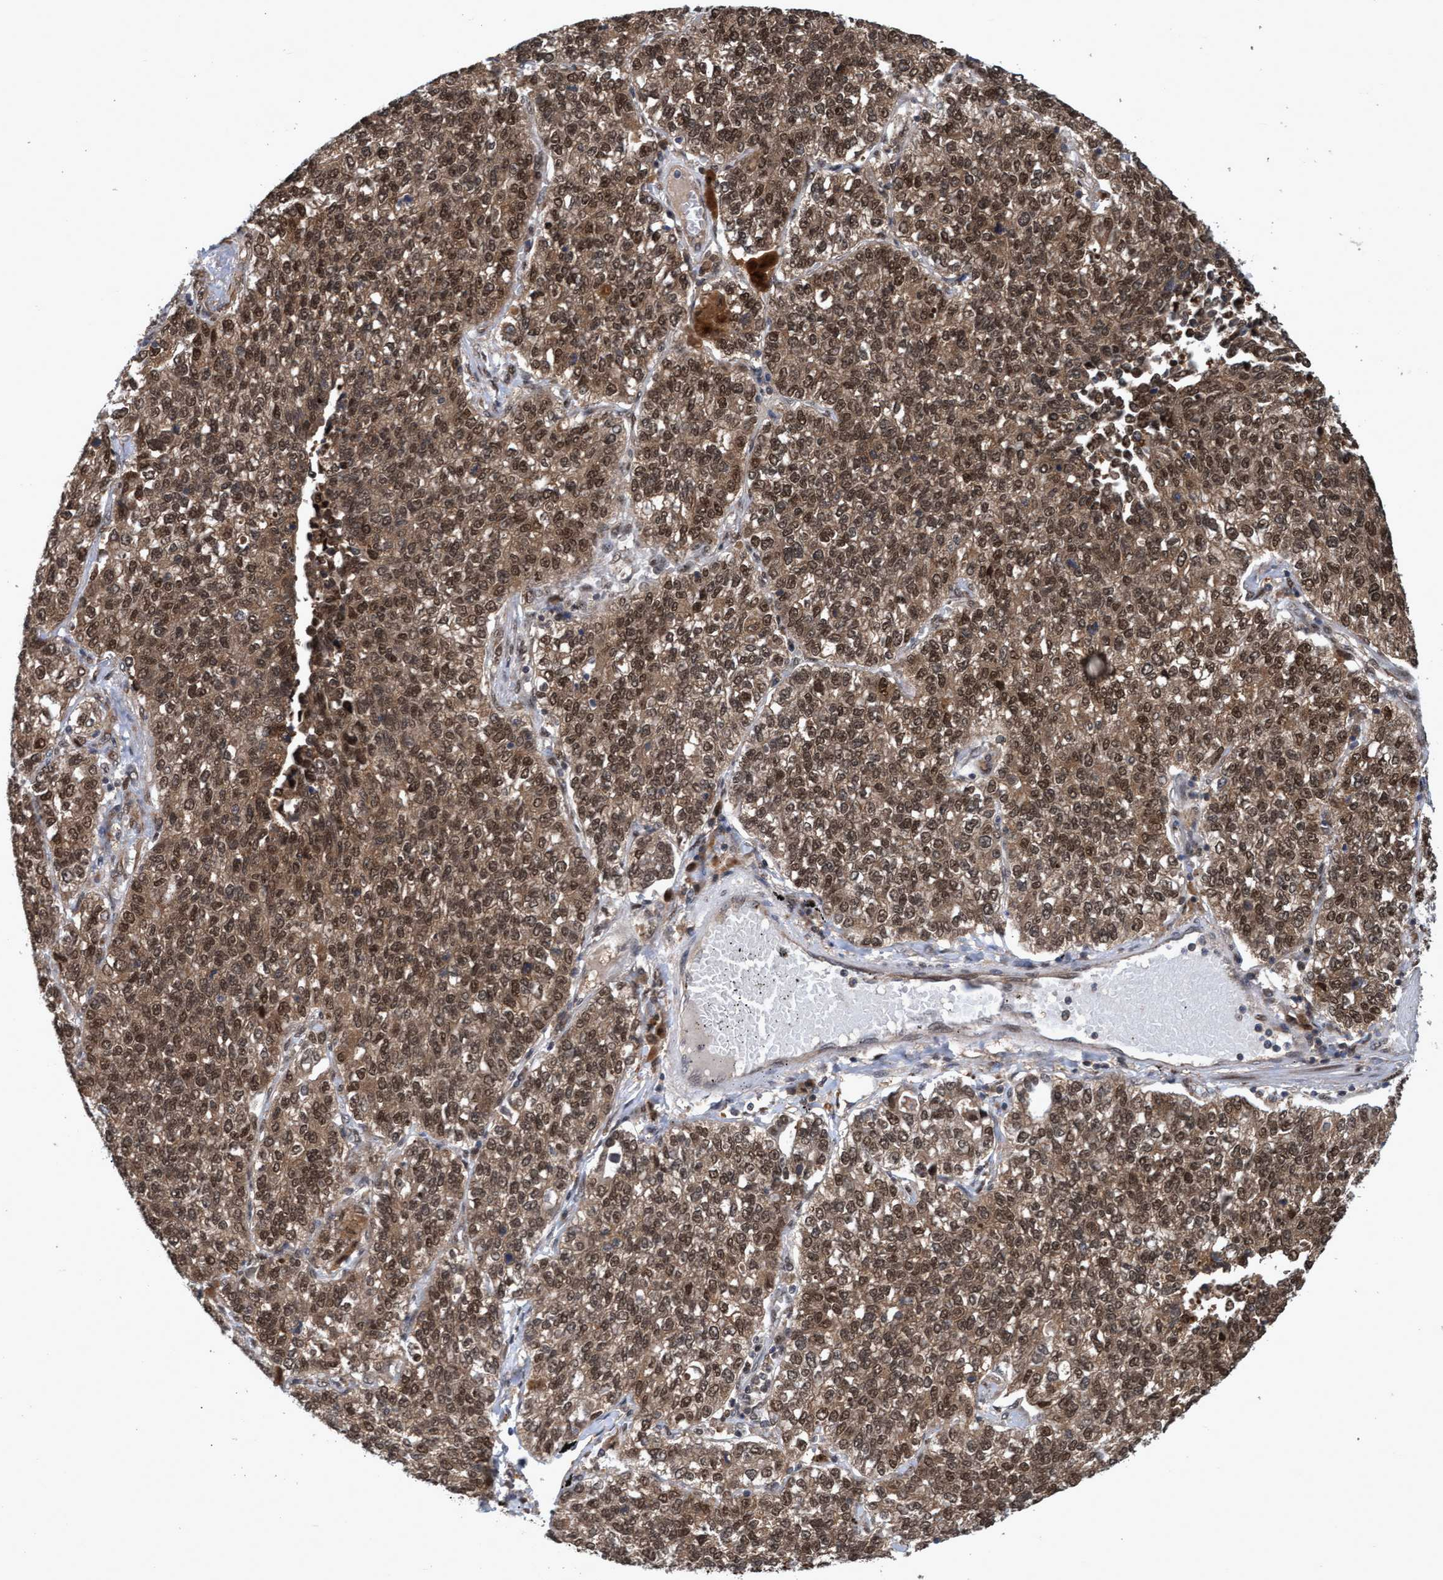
{"staining": {"intensity": "strong", "quantity": ">75%", "location": "cytoplasmic/membranous,nuclear"}, "tissue": "lung cancer", "cell_type": "Tumor cells", "image_type": "cancer", "snomed": [{"axis": "morphology", "description": "Adenocarcinoma, NOS"}, {"axis": "topography", "description": "Lung"}], "caption": "Immunohistochemical staining of human lung adenocarcinoma demonstrates strong cytoplasmic/membranous and nuclear protein staining in approximately >75% of tumor cells.", "gene": "PSMB6", "patient": {"sex": "male", "age": 49}}